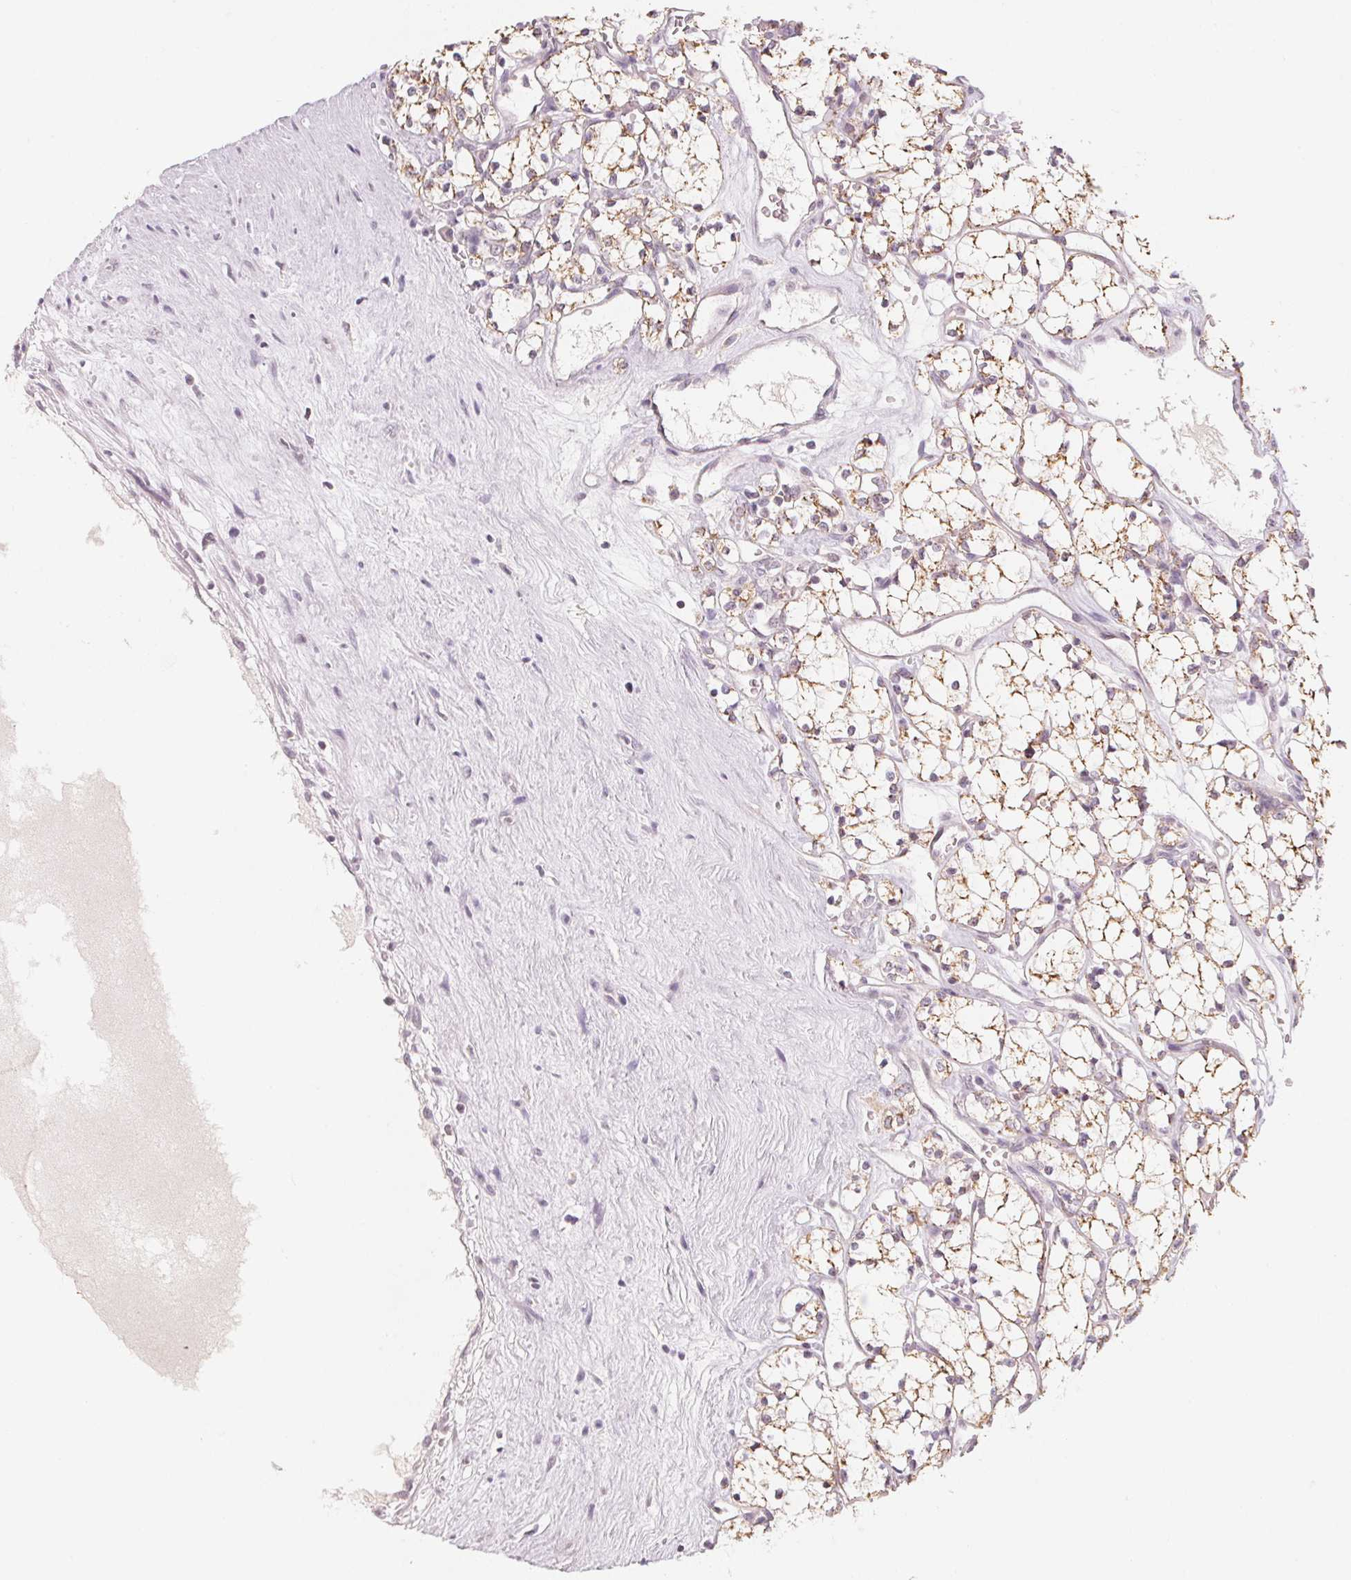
{"staining": {"intensity": "weak", "quantity": ">75%", "location": "cytoplasmic/membranous"}, "tissue": "renal cancer", "cell_type": "Tumor cells", "image_type": "cancer", "snomed": [{"axis": "morphology", "description": "Adenocarcinoma, NOS"}, {"axis": "topography", "description": "Kidney"}], "caption": "Renal adenocarcinoma stained with a brown dye exhibits weak cytoplasmic/membranous positive staining in about >75% of tumor cells.", "gene": "ANKRD31", "patient": {"sex": "female", "age": 69}}